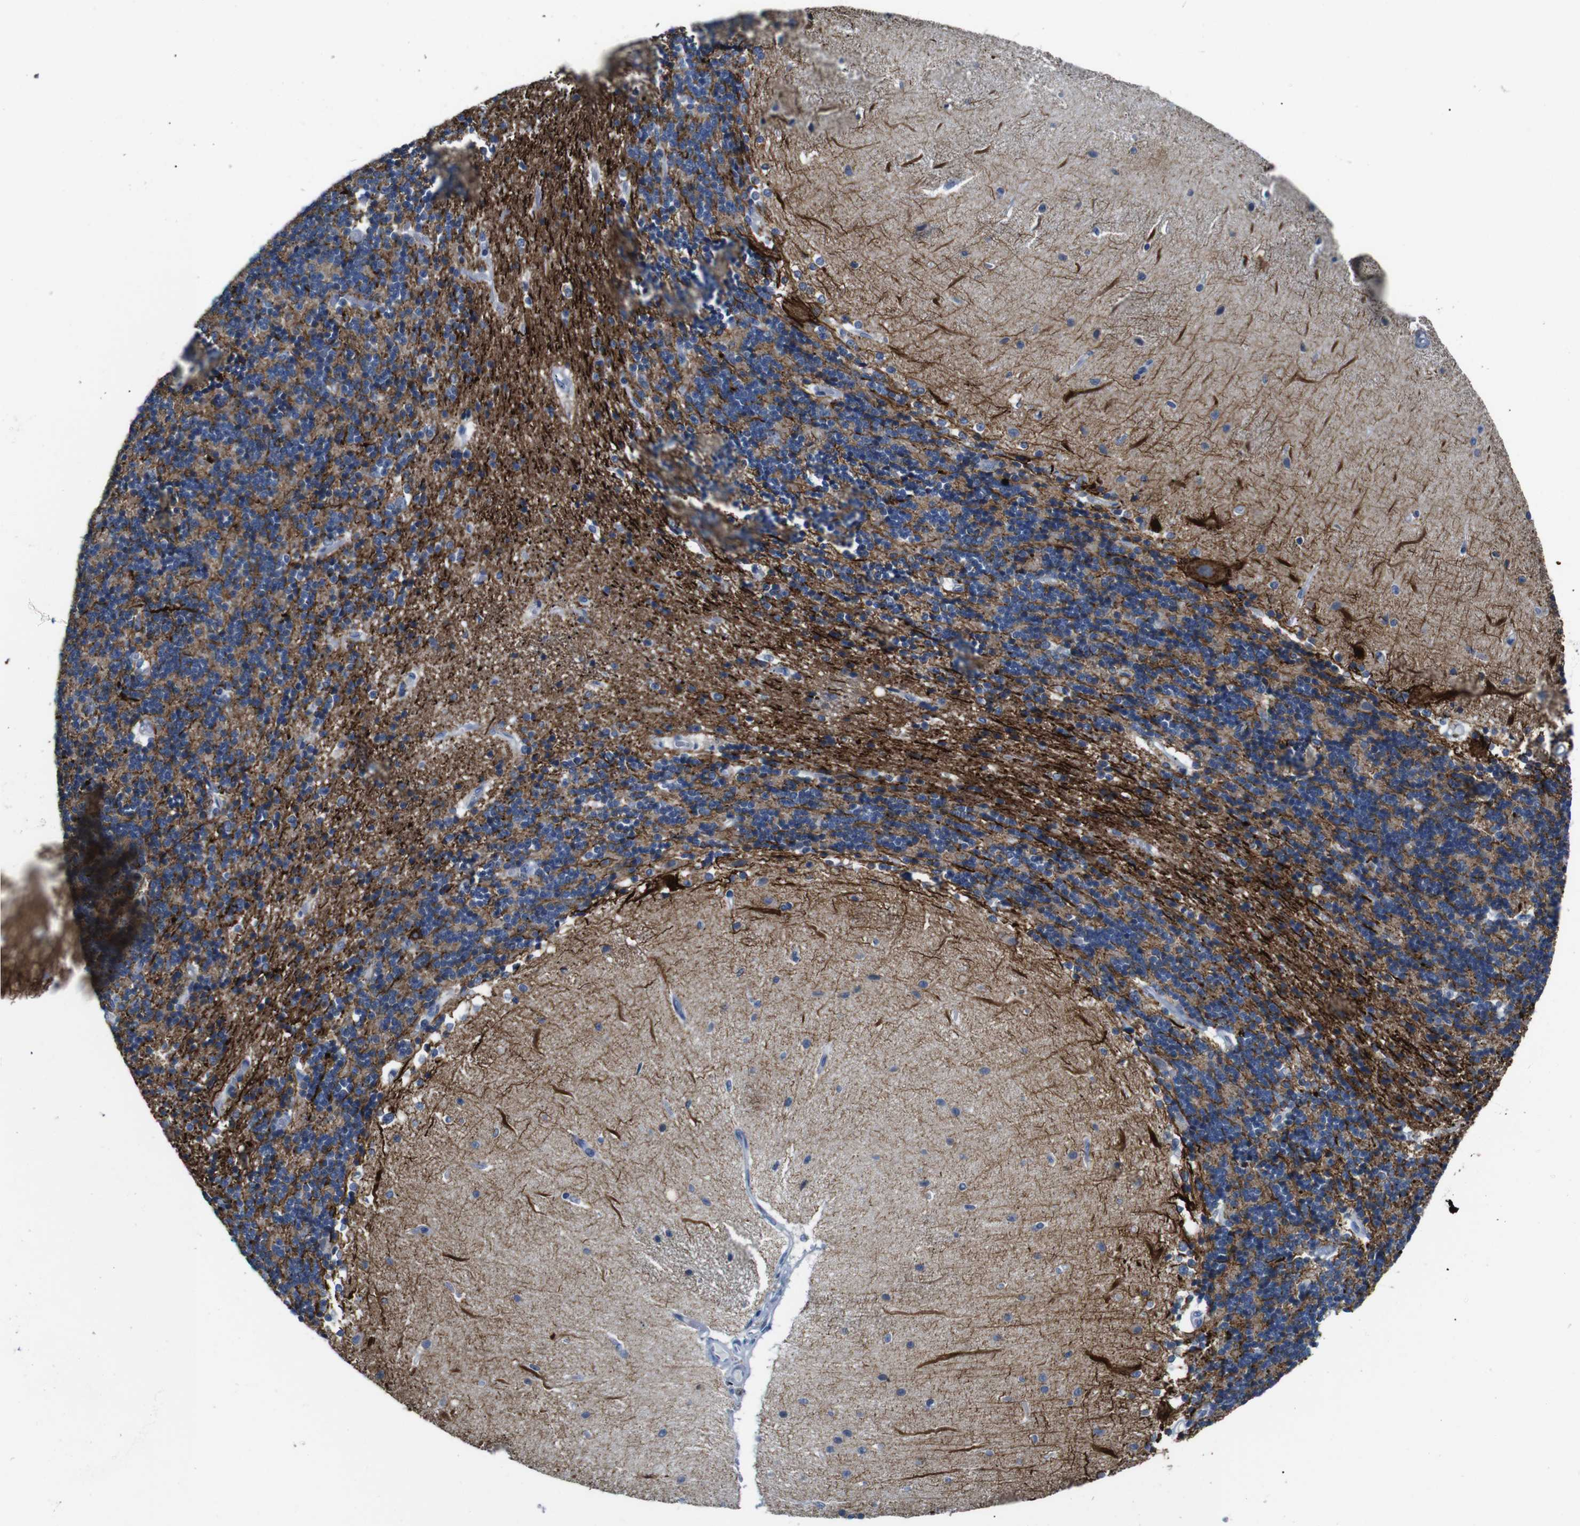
{"staining": {"intensity": "moderate", "quantity": "25%-75%", "location": "cytoplasmic/membranous"}, "tissue": "cerebellum", "cell_type": "Cells in granular layer", "image_type": "normal", "snomed": [{"axis": "morphology", "description": "Normal tissue, NOS"}, {"axis": "topography", "description": "Cerebellum"}], "caption": "The image displays a brown stain indicating the presence of a protein in the cytoplasmic/membranous of cells in granular layer in cerebellum. The staining was performed using DAB to visualize the protein expression in brown, while the nuclei were stained in blue with hematoxylin (Magnification: 20x).", "gene": "ANK3", "patient": {"sex": "female", "age": 54}}